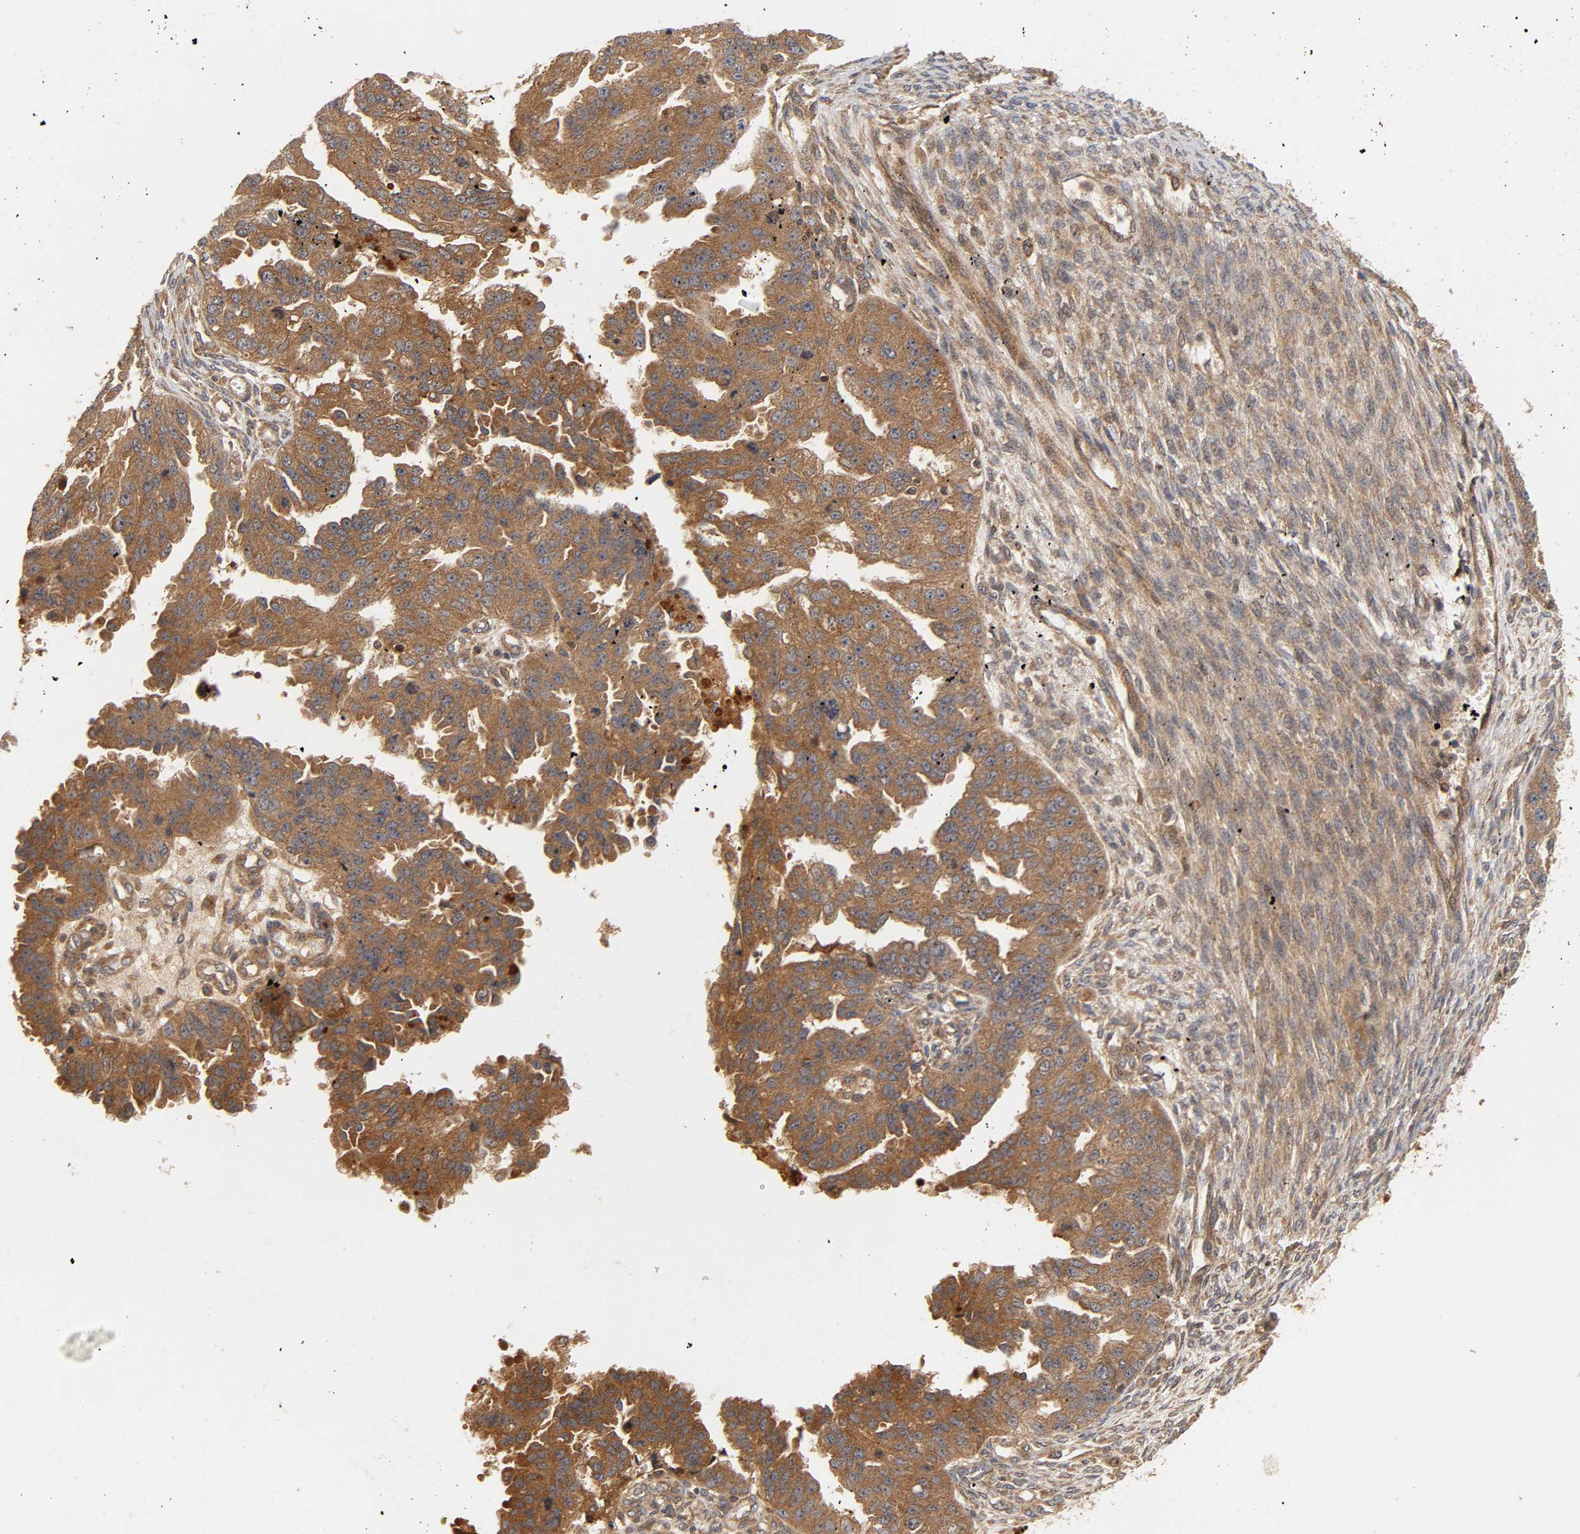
{"staining": {"intensity": "moderate", "quantity": ">75%", "location": "cytoplasmic/membranous"}, "tissue": "ovarian cancer", "cell_type": "Tumor cells", "image_type": "cancer", "snomed": [{"axis": "morphology", "description": "Cystadenocarcinoma, serous, NOS"}, {"axis": "topography", "description": "Ovary"}], "caption": "There is medium levels of moderate cytoplasmic/membranous positivity in tumor cells of ovarian cancer, as demonstrated by immunohistochemical staining (brown color).", "gene": "IKBKB", "patient": {"sex": "female", "age": 58}}